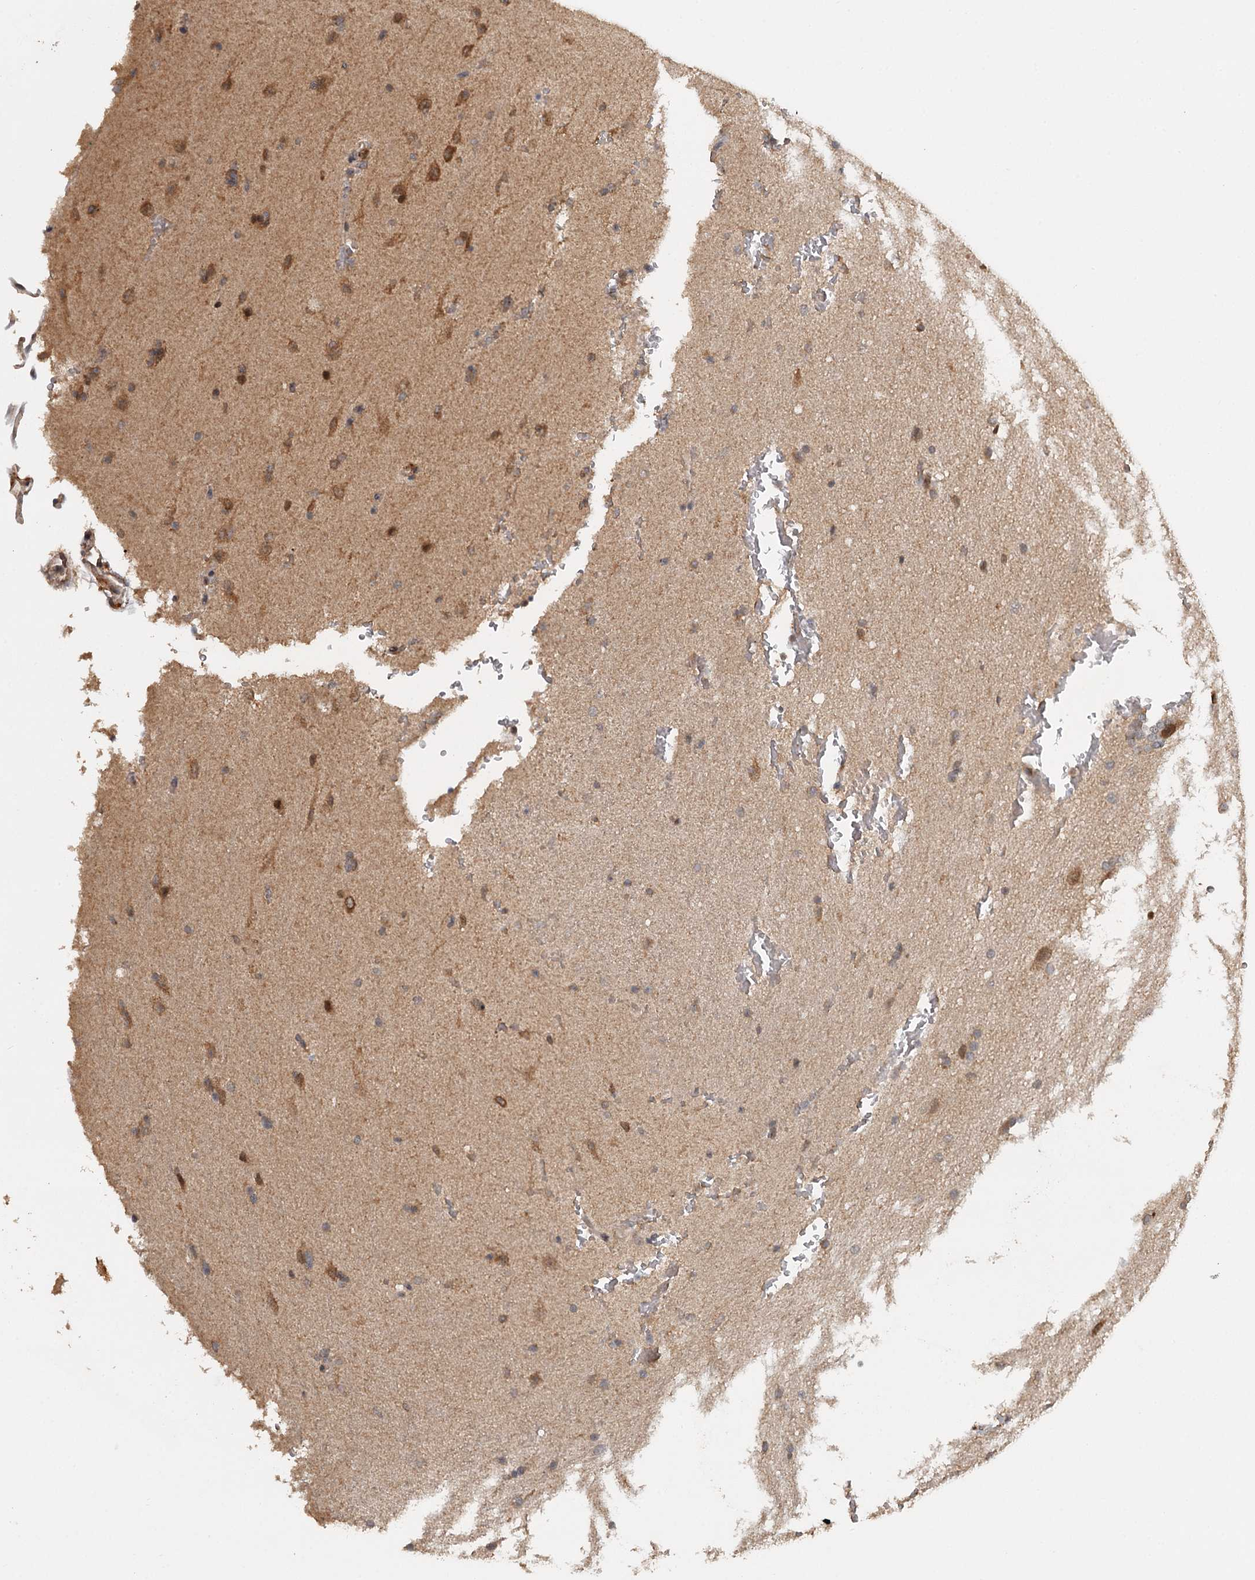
{"staining": {"intensity": "moderate", "quantity": ">75%", "location": "cytoplasmic/membranous"}, "tissue": "glioma", "cell_type": "Tumor cells", "image_type": "cancer", "snomed": [{"axis": "morphology", "description": "Glioma, malignant, Low grade"}, {"axis": "topography", "description": "Brain"}], "caption": "Immunohistochemistry (IHC) of human malignant glioma (low-grade) exhibits medium levels of moderate cytoplasmic/membranous expression in approximately >75% of tumor cells. (brown staining indicates protein expression, while blue staining denotes nuclei).", "gene": "FAXC", "patient": {"sex": "female", "age": 37}}